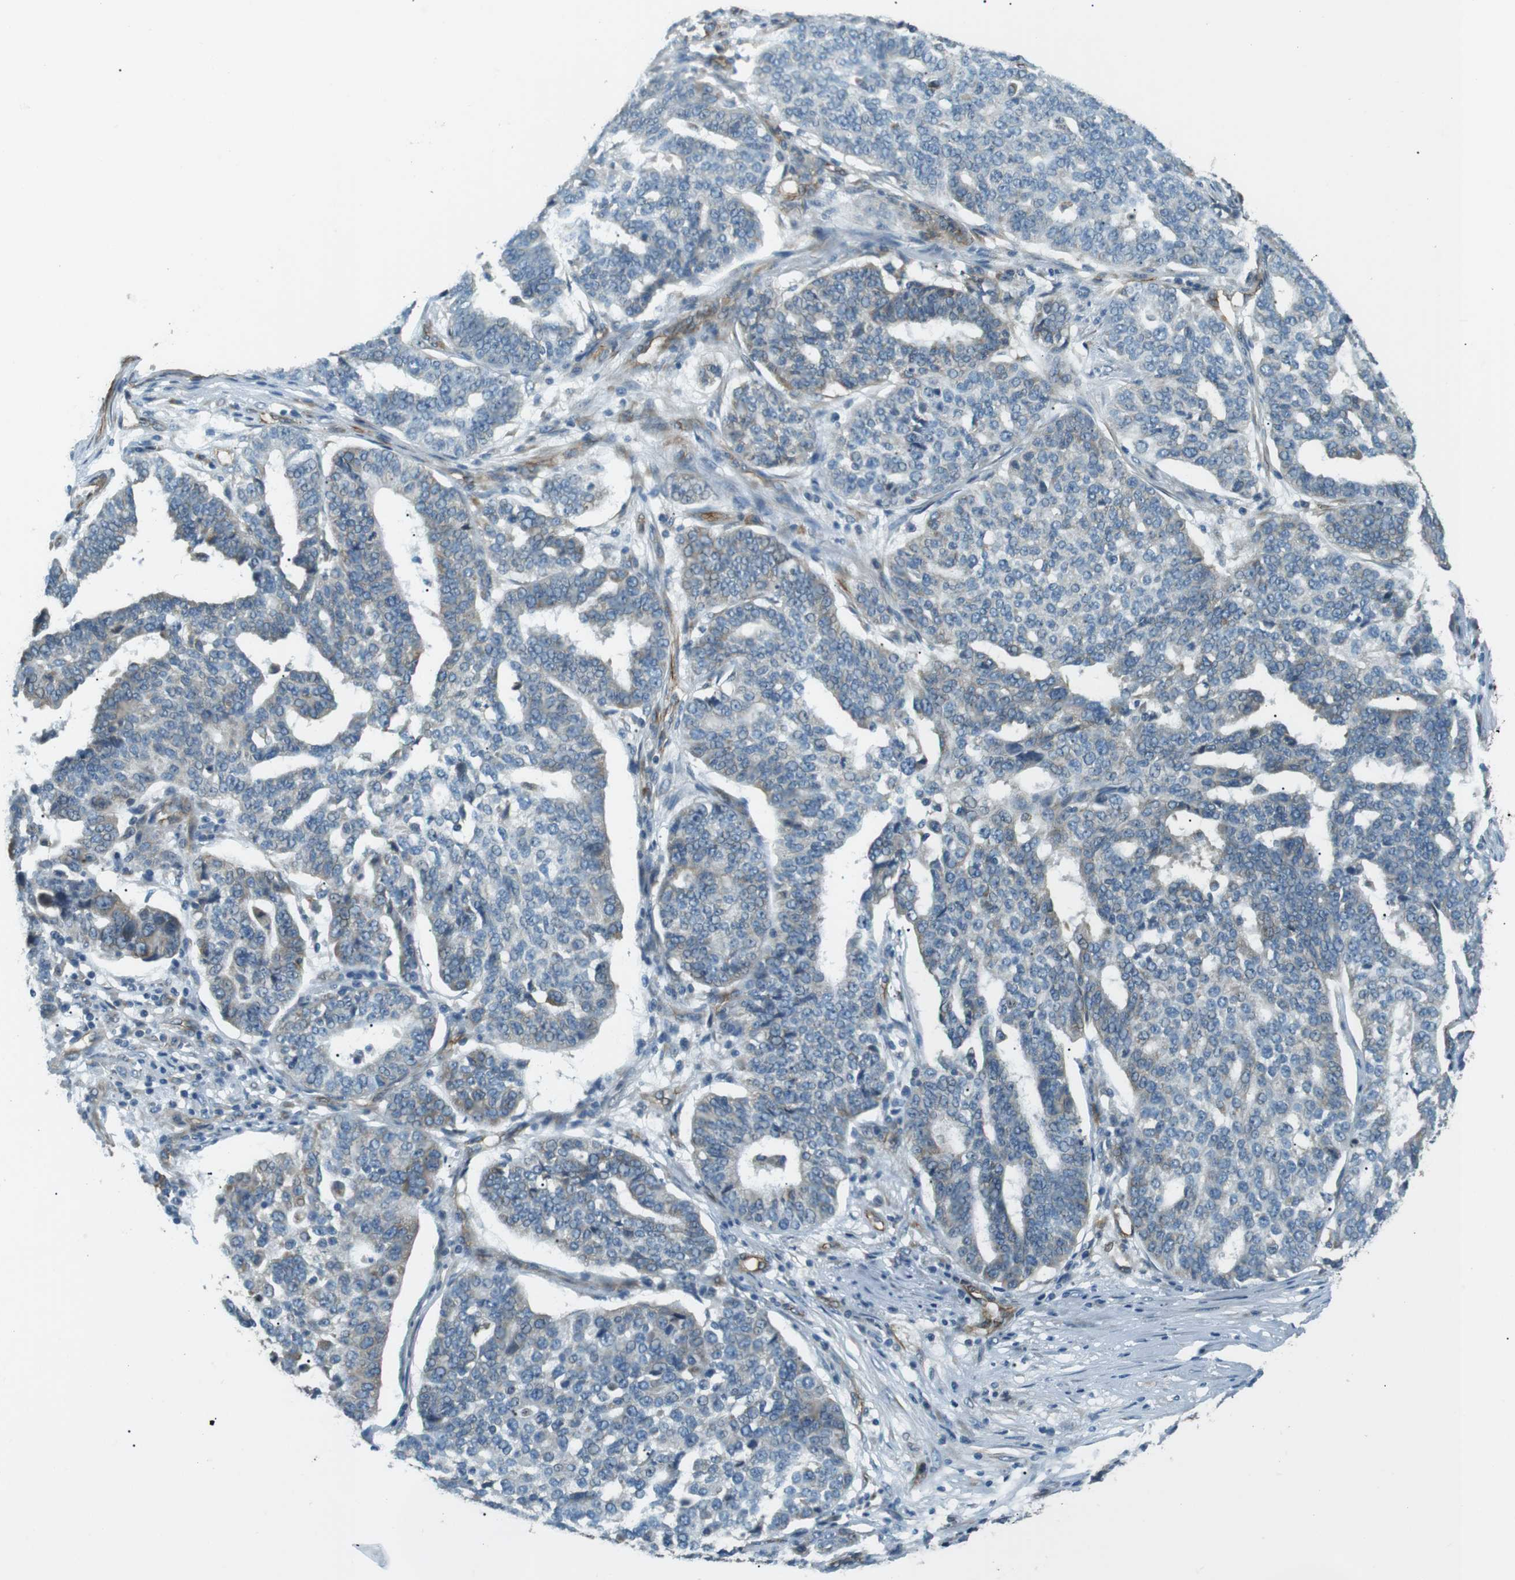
{"staining": {"intensity": "negative", "quantity": "none", "location": "none"}, "tissue": "ovarian cancer", "cell_type": "Tumor cells", "image_type": "cancer", "snomed": [{"axis": "morphology", "description": "Cystadenocarcinoma, serous, NOS"}, {"axis": "topography", "description": "Ovary"}], "caption": "Protein analysis of ovarian cancer reveals no significant expression in tumor cells.", "gene": "ODR4", "patient": {"sex": "female", "age": 59}}